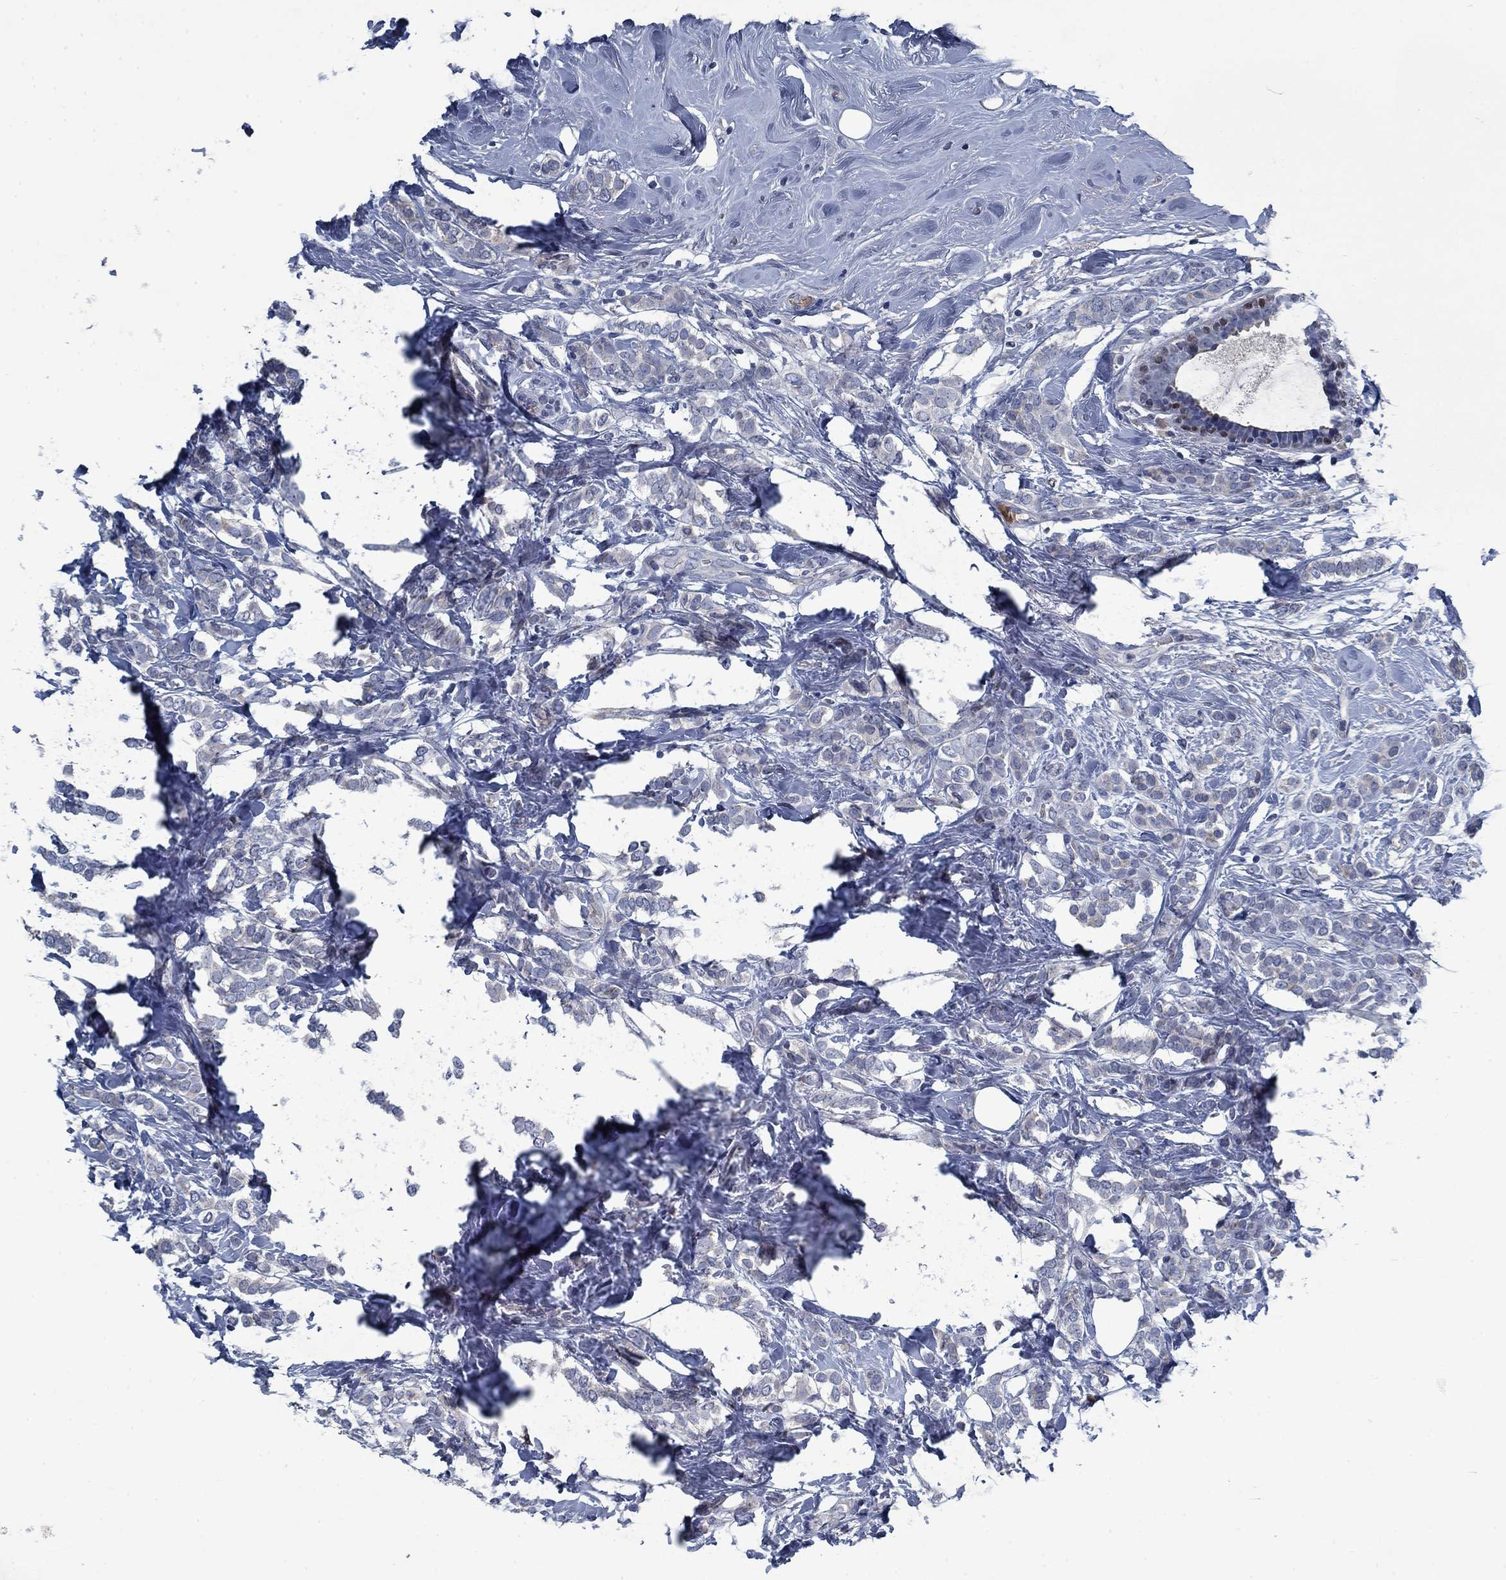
{"staining": {"intensity": "negative", "quantity": "none", "location": "none"}, "tissue": "breast cancer", "cell_type": "Tumor cells", "image_type": "cancer", "snomed": [{"axis": "morphology", "description": "Lobular carcinoma"}, {"axis": "topography", "description": "Breast"}], "caption": "High magnification brightfield microscopy of lobular carcinoma (breast) stained with DAB (brown) and counterstained with hematoxylin (blue): tumor cells show no significant positivity.", "gene": "PNMA8A", "patient": {"sex": "female", "age": 49}}